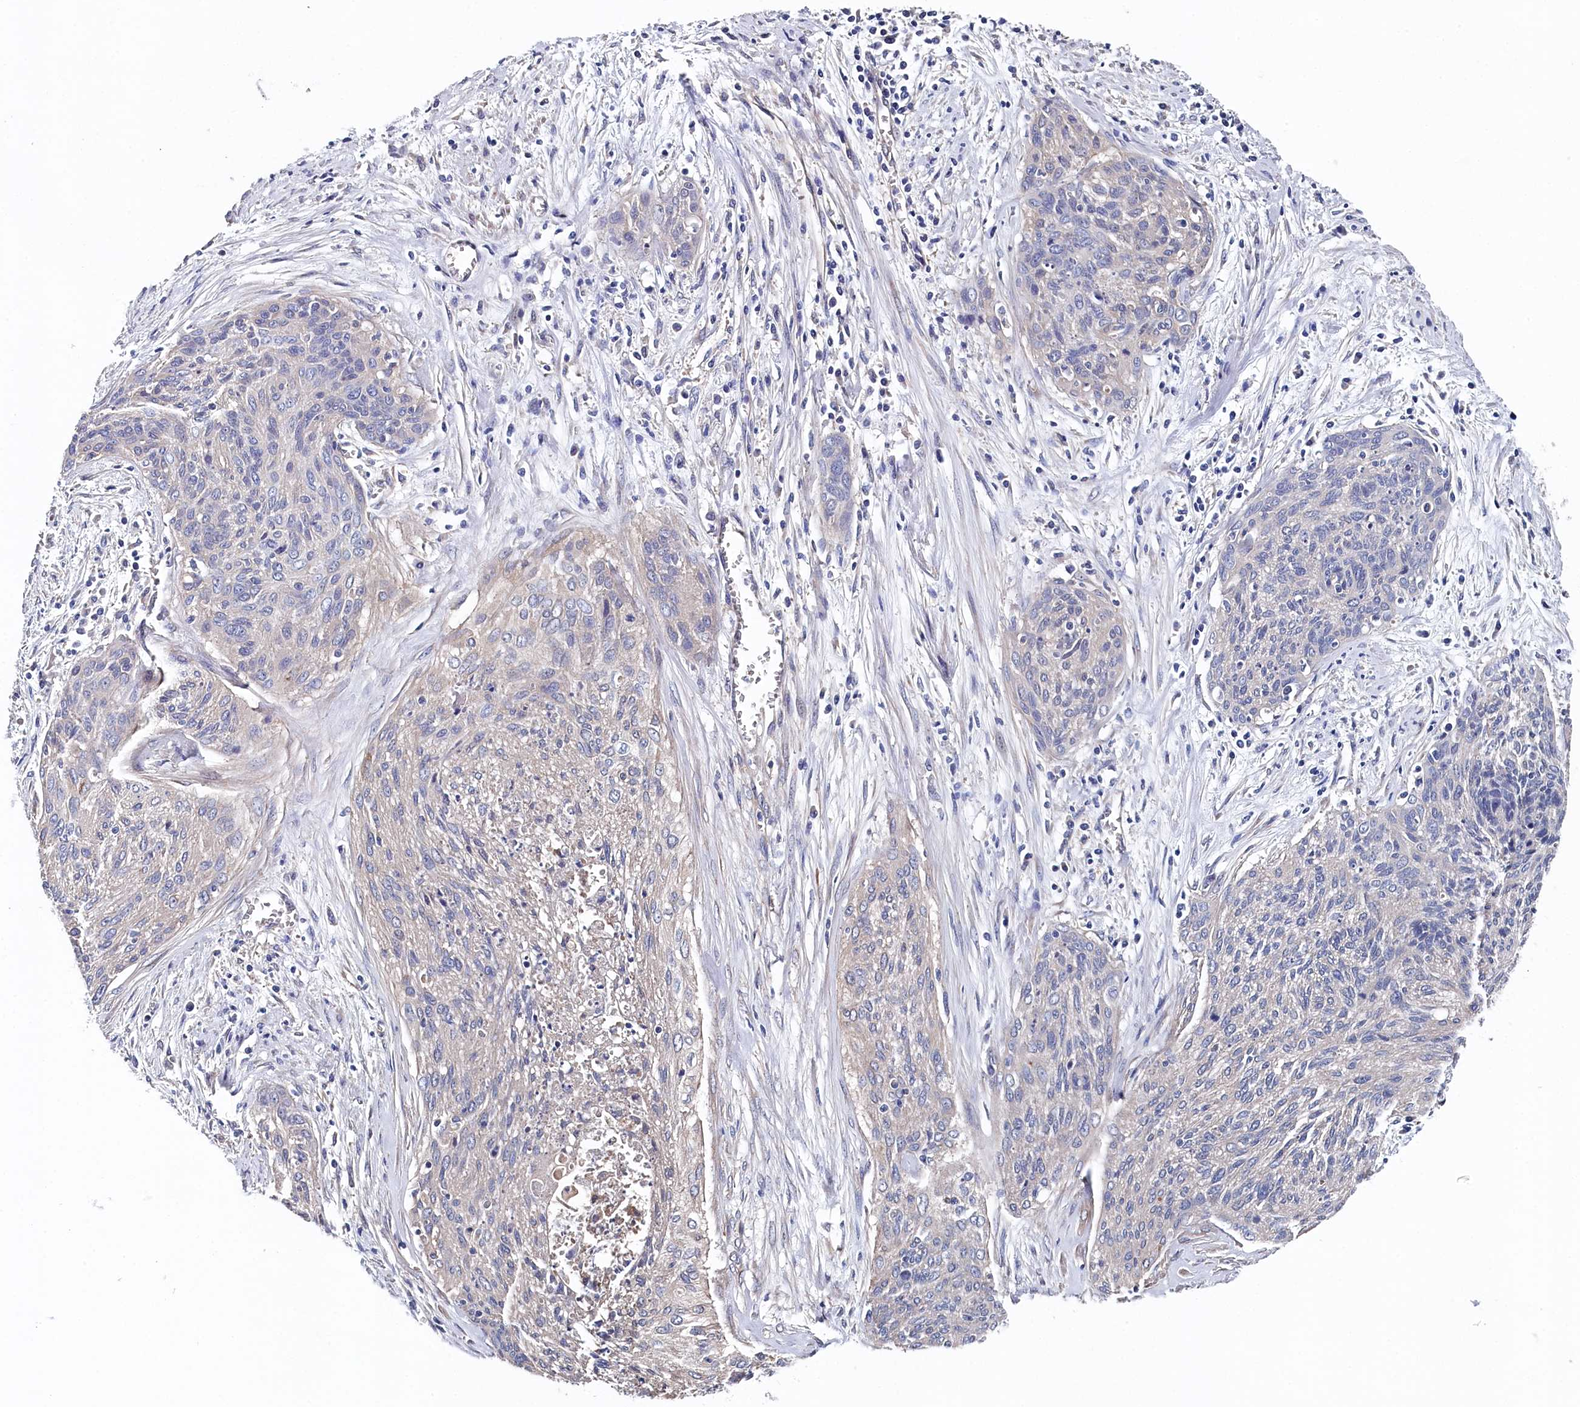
{"staining": {"intensity": "negative", "quantity": "none", "location": "none"}, "tissue": "cervical cancer", "cell_type": "Tumor cells", "image_type": "cancer", "snomed": [{"axis": "morphology", "description": "Squamous cell carcinoma, NOS"}, {"axis": "topography", "description": "Cervix"}], "caption": "IHC photomicrograph of squamous cell carcinoma (cervical) stained for a protein (brown), which shows no positivity in tumor cells.", "gene": "BHMT", "patient": {"sex": "female", "age": 55}}